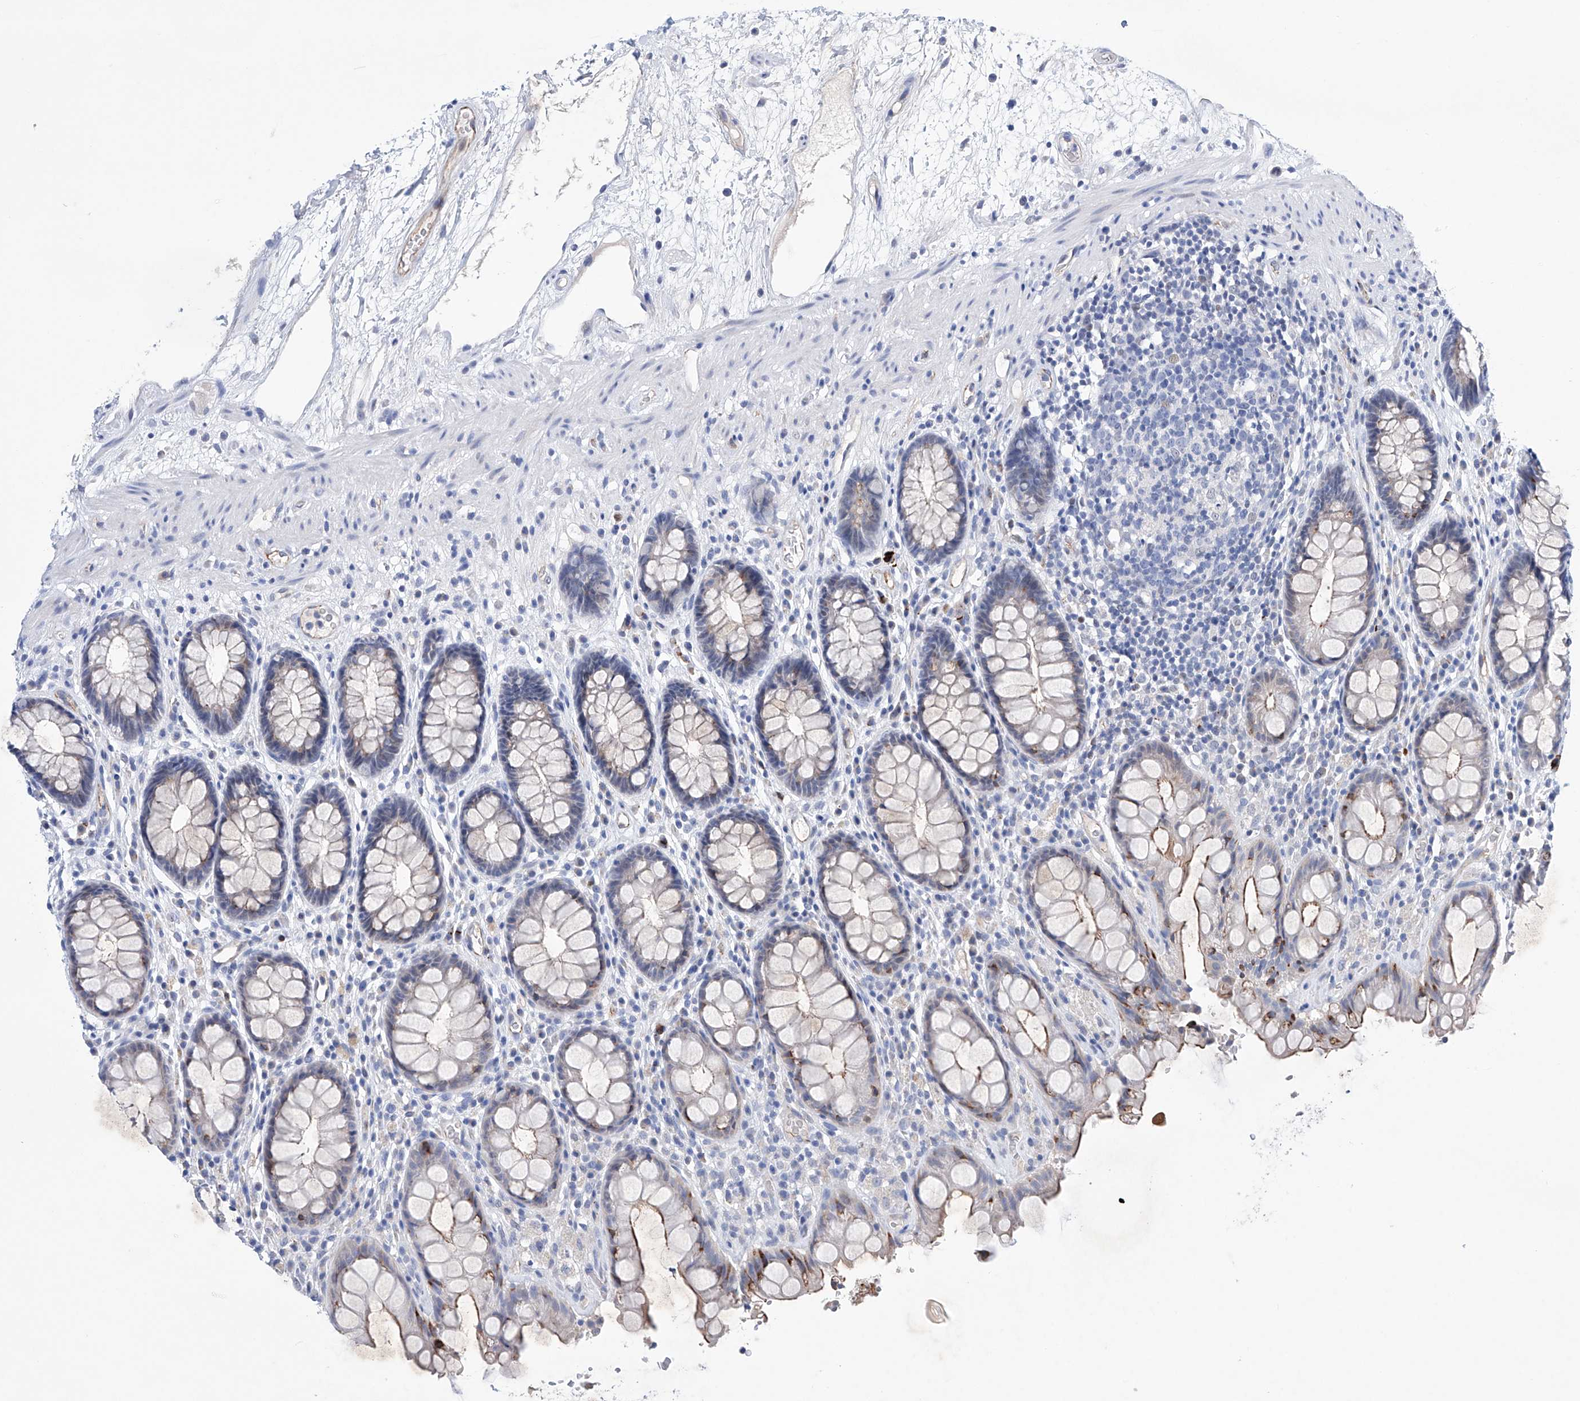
{"staining": {"intensity": "moderate", "quantity": "<25%", "location": "cytoplasmic/membranous"}, "tissue": "rectum", "cell_type": "Glandular cells", "image_type": "normal", "snomed": [{"axis": "morphology", "description": "Normal tissue, NOS"}, {"axis": "topography", "description": "Rectum"}], "caption": "The photomicrograph reveals staining of unremarkable rectum, revealing moderate cytoplasmic/membranous protein expression (brown color) within glandular cells. Using DAB (brown) and hematoxylin (blue) stains, captured at high magnification using brightfield microscopy.", "gene": "ETV7", "patient": {"sex": "male", "age": 64}}